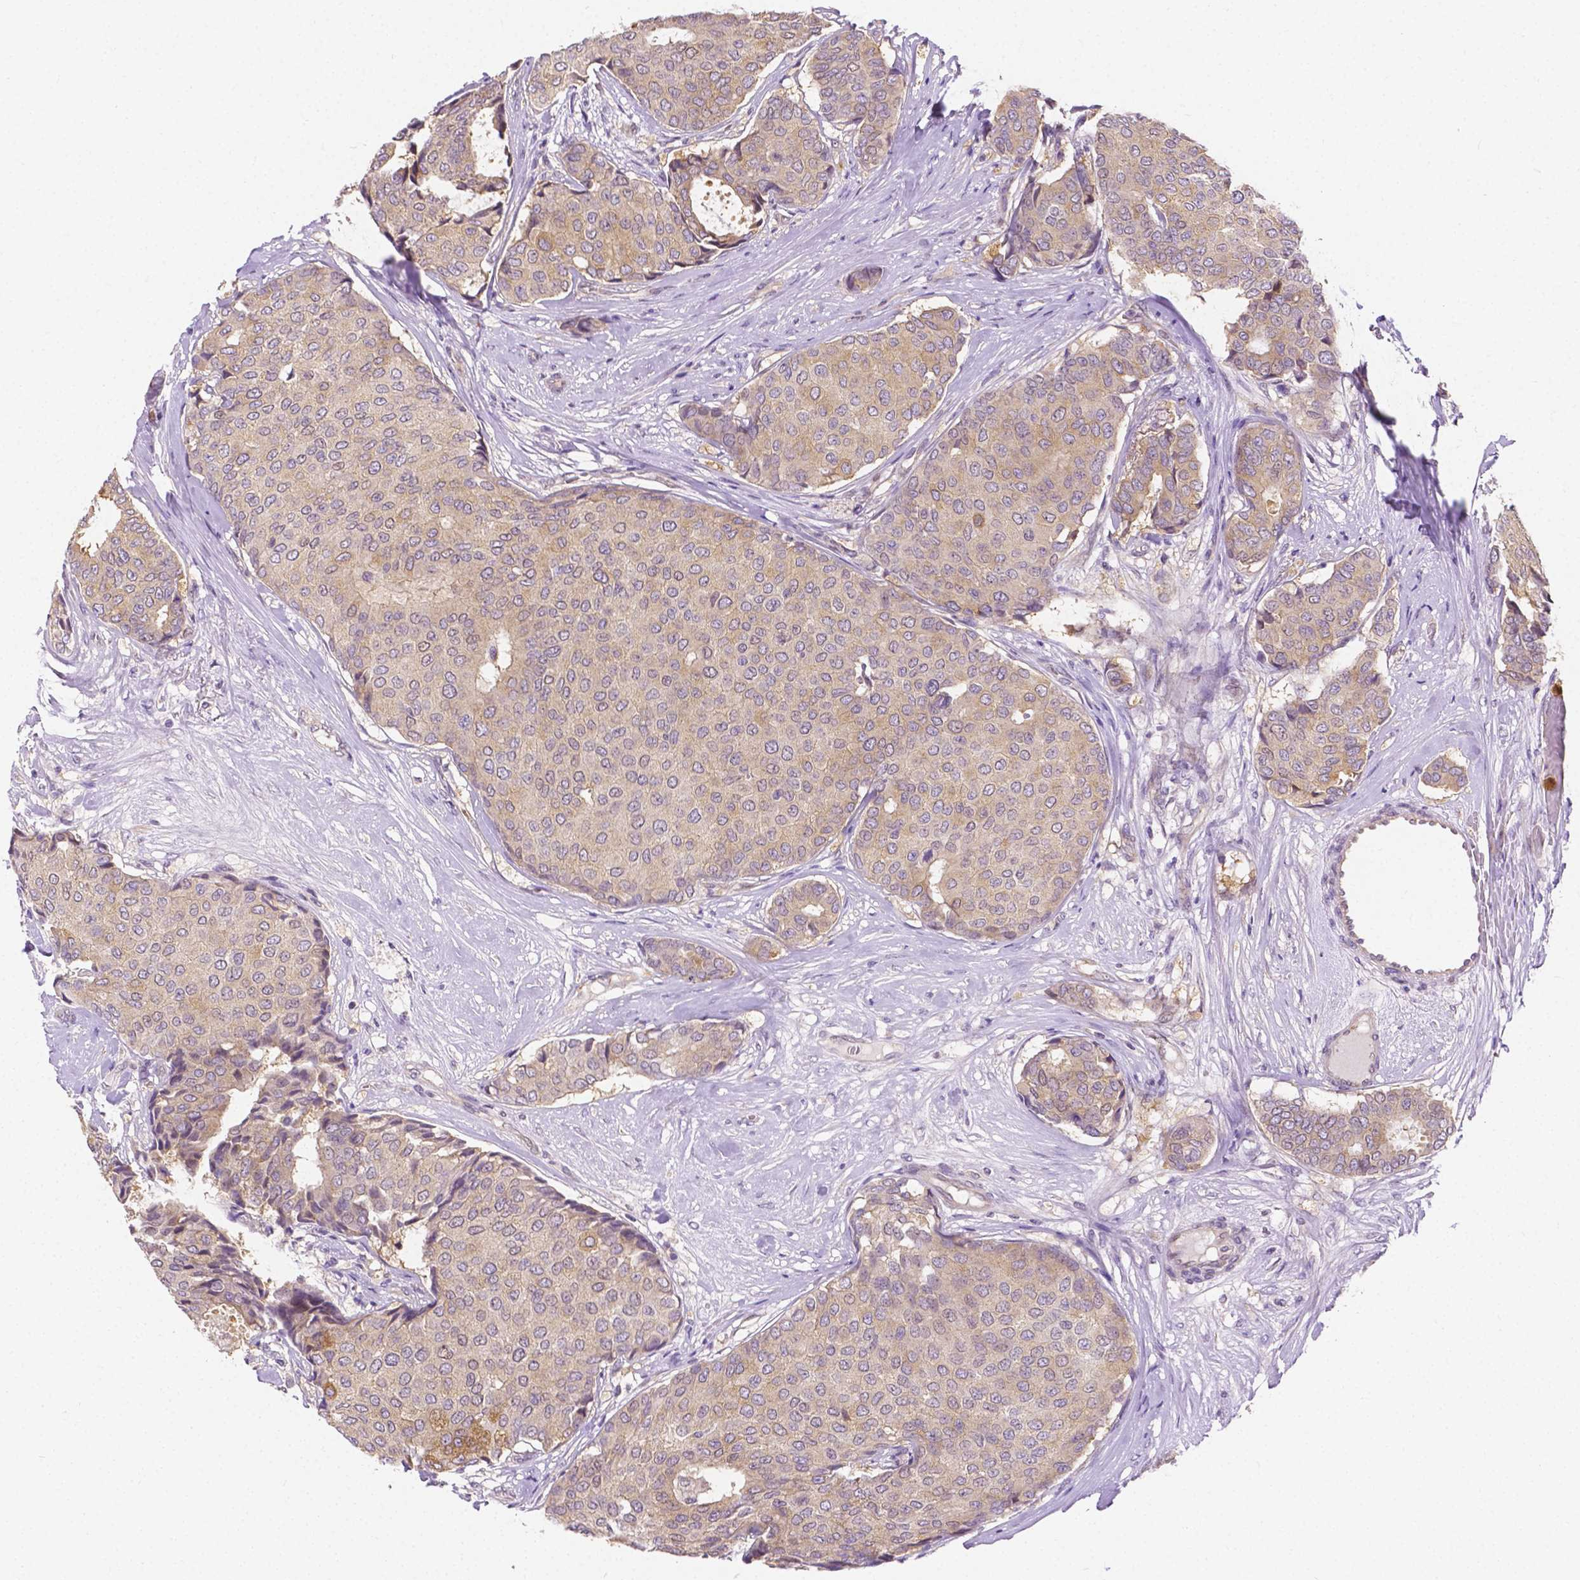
{"staining": {"intensity": "weak", "quantity": "<25%", "location": "cytoplasmic/membranous"}, "tissue": "breast cancer", "cell_type": "Tumor cells", "image_type": "cancer", "snomed": [{"axis": "morphology", "description": "Duct carcinoma"}, {"axis": "topography", "description": "Breast"}], "caption": "Micrograph shows no protein staining in tumor cells of breast cancer tissue. (DAB immunohistochemistry (IHC) visualized using brightfield microscopy, high magnification).", "gene": "ZNRD2", "patient": {"sex": "female", "age": 75}}